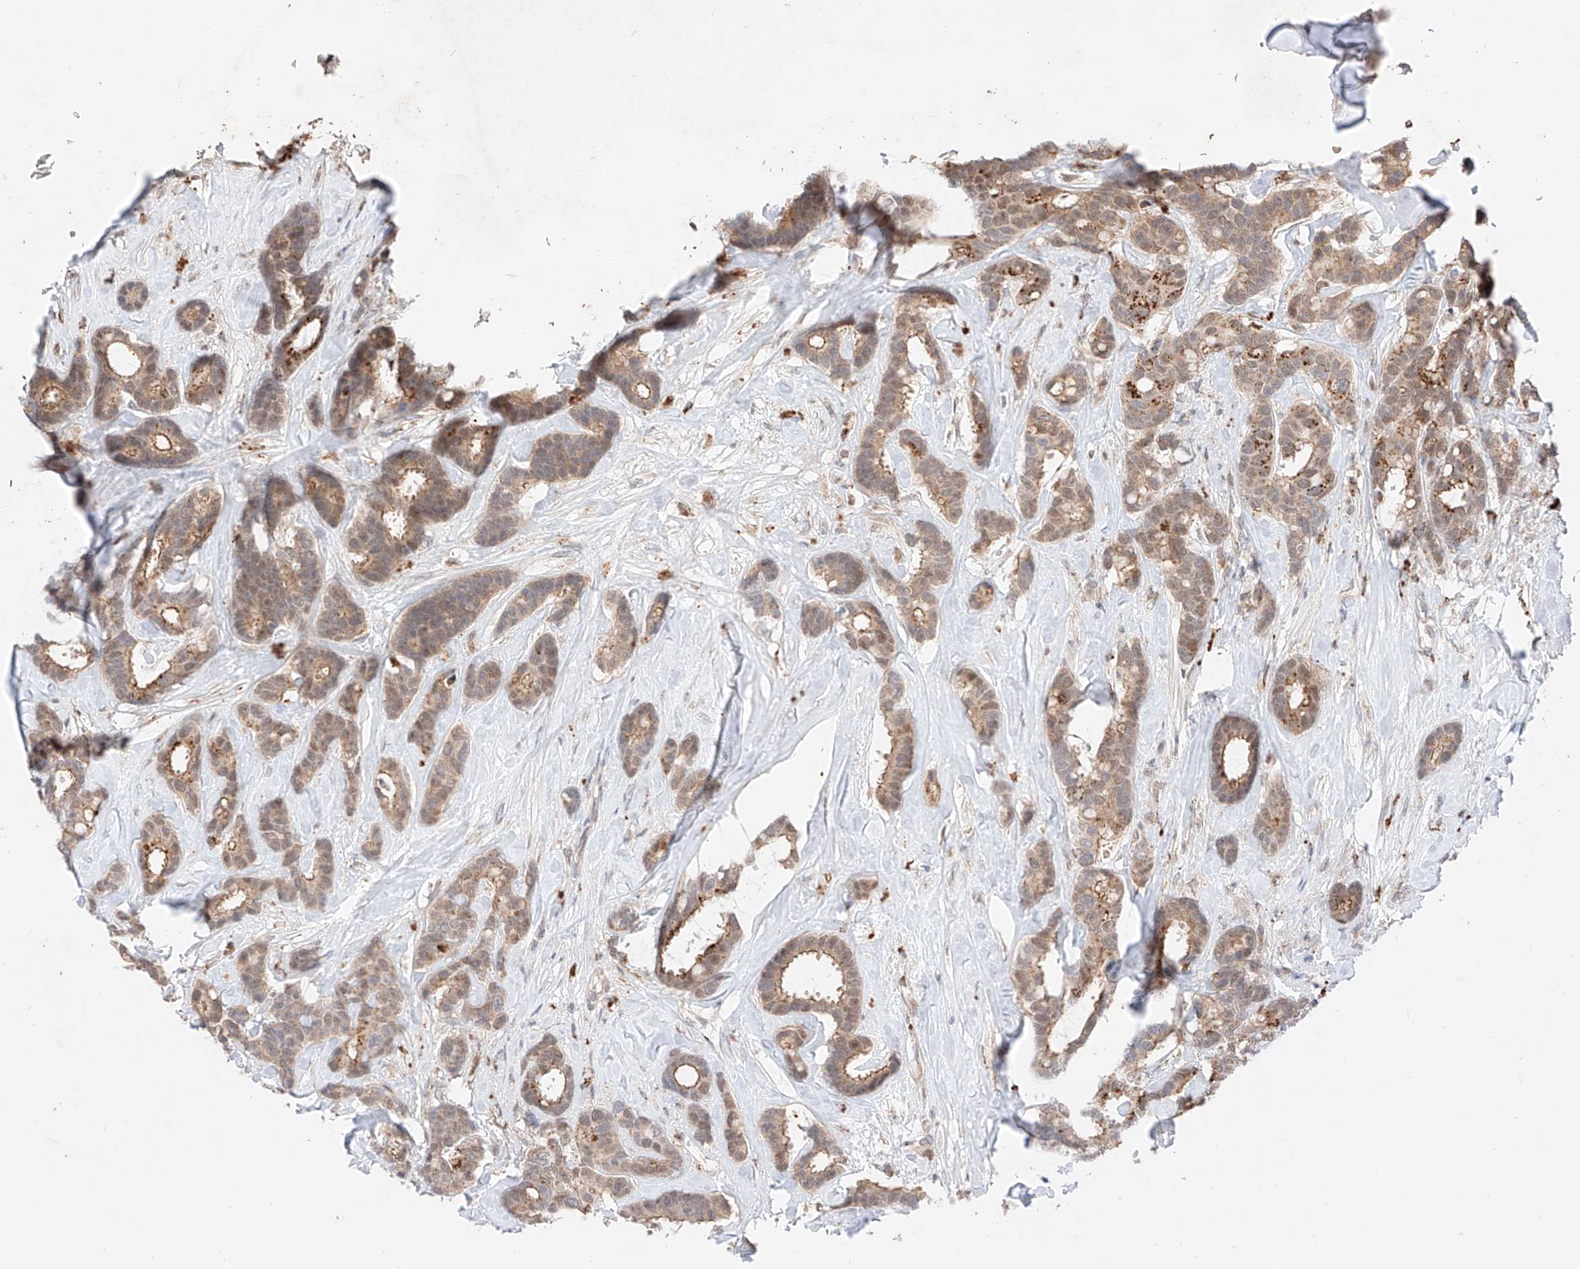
{"staining": {"intensity": "moderate", "quantity": ">75%", "location": "cytoplasmic/membranous"}, "tissue": "breast cancer", "cell_type": "Tumor cells", "image_type": "cancer", "snomed": [{"axis": "morphology", "description": "Duct carcinoma"}, {"axis": "topography", "description": "Breast"}], "caption": "Breast infiltrating ductal carcinoma stained with immunohistochemistry demonstrates moderate cytoplasmic/membranous staining in about >75% of tumor cells.", "gene": "GCNT1", "patient": {"sex": "female", "age": 87}}